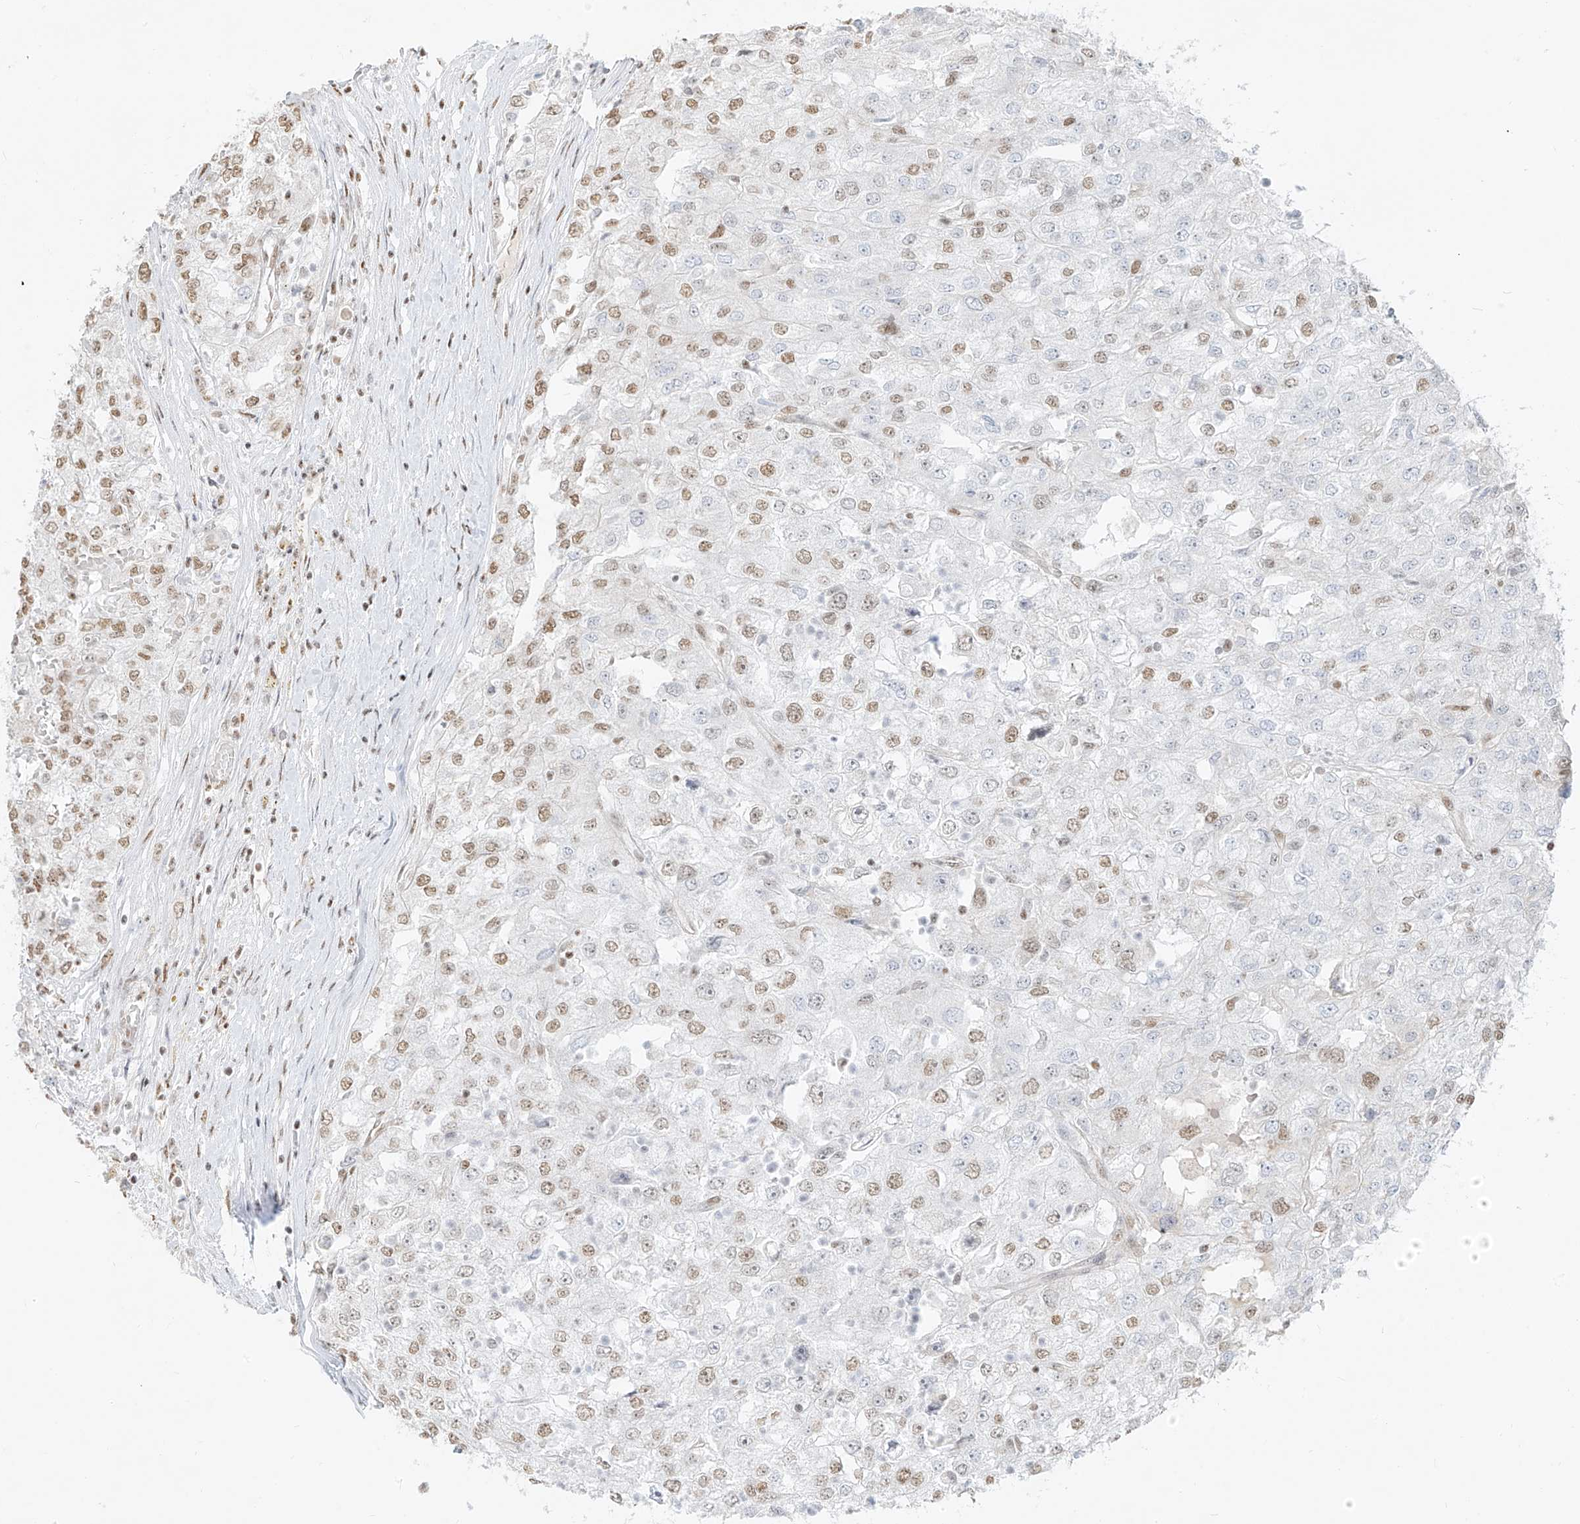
{"staining": {"intensity": "moderate", "quantity": "<25%", "location": "nuclear"}, "tissue": "renal cancer", "cell_type": "Tumor cells", "image_type": "cancer", "snomed": [{"axis": "morphology", "description": "Adenocarcinoma, NOS"}, {"axis": "topography", "description": "Kidney"}], "caption": "The photomicrograph demonstrates staining of adenocarcinoma (renal), revealing moderate nuclear protein positivity (brown color) within tumor cells.", "gene": "NHSL1", "patient": {"sex": "female", "age": 54}}